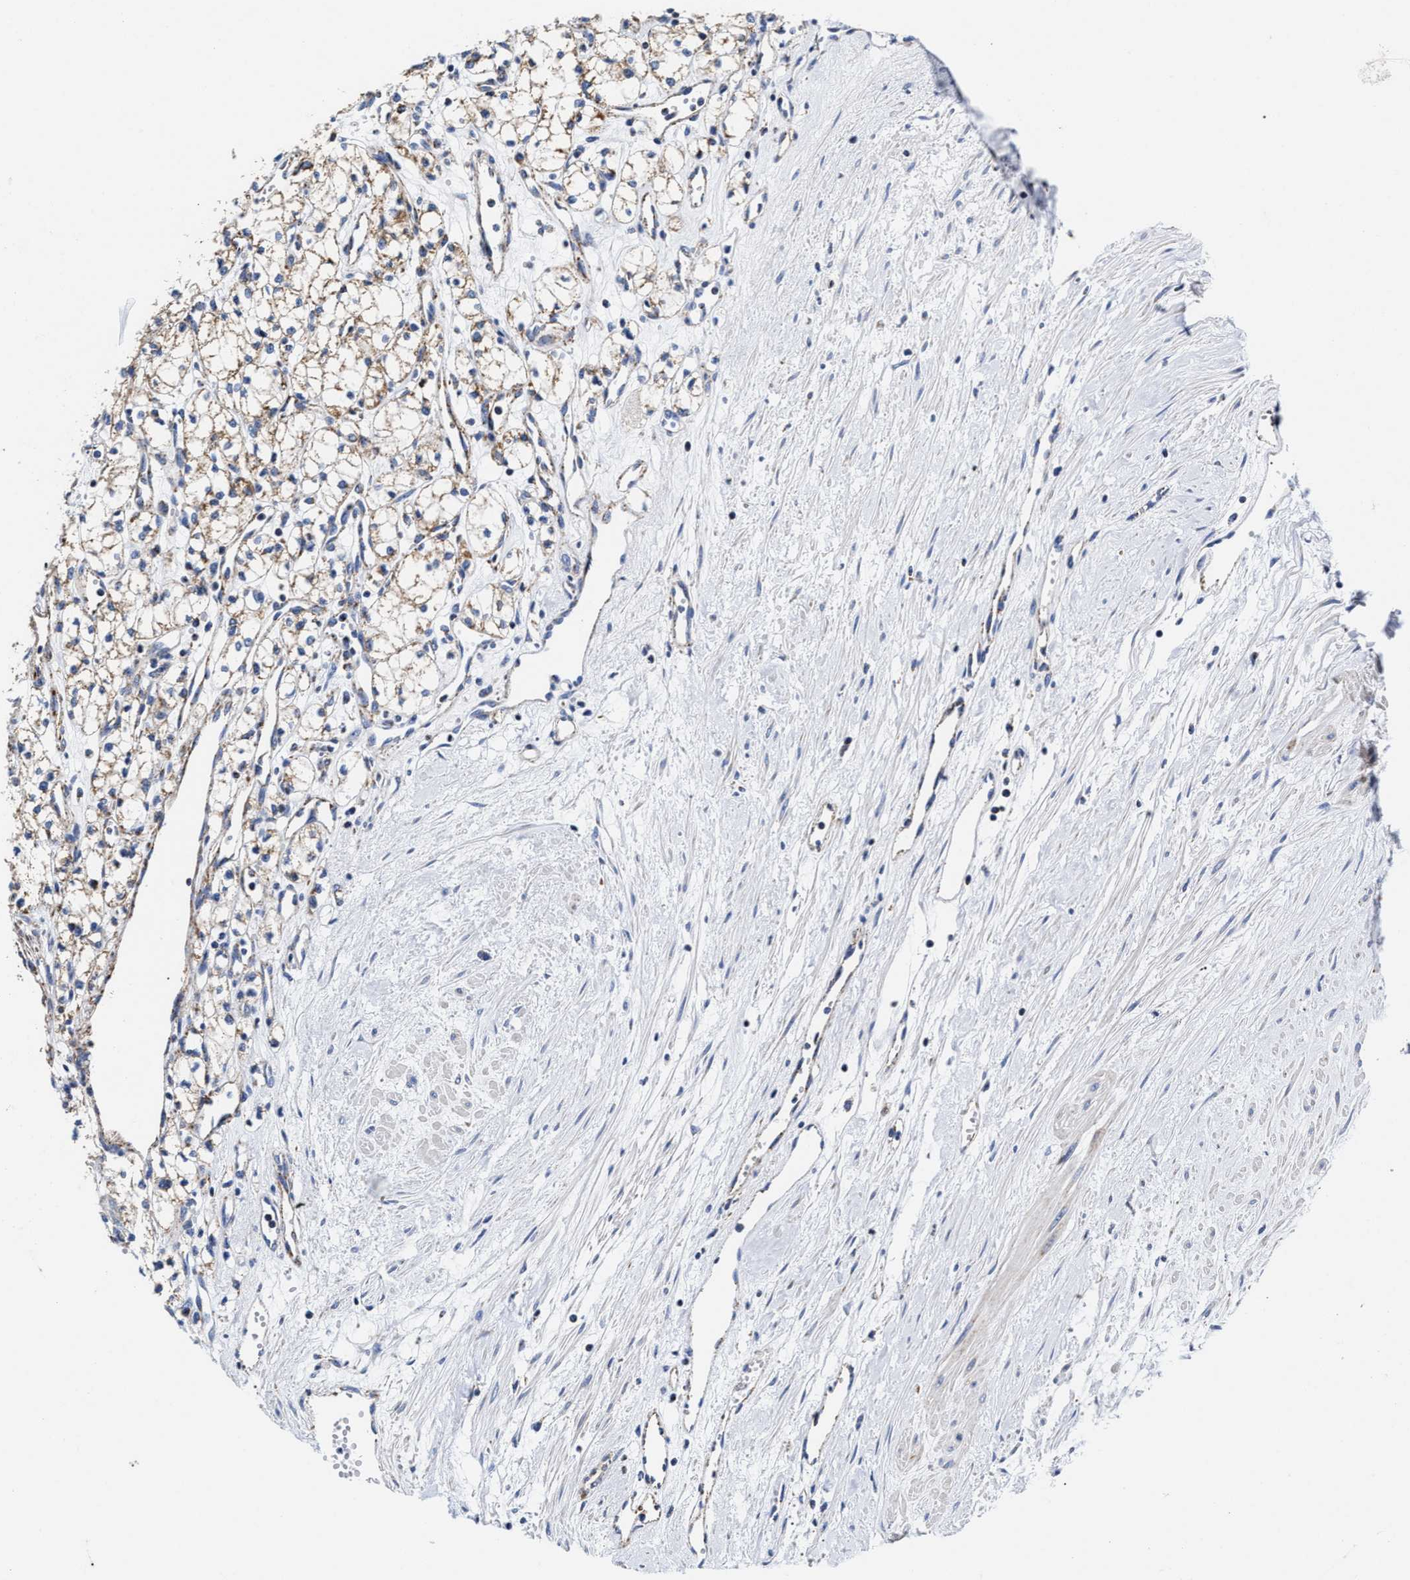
{"staining": {"intensity": "weak", "quantity": "25%-75%", "location": "cytoplasmic/membranous"}, "tissue": "renal cancer", "cell_type": "Tumor cells", "image_type": "cancer", "snomed": [{"axis": "morphology", "description": "Adenocarcinoma, NOS"}, {"axis": "topography", "description": "Kidney"}], "caption": "Protein analysis of renal adenocarcinoma tissue exhibits weak cytoplasmic/membranous expression in about 25%-75% of tumor cells. Nuclei are stained in blue.", "gene": "HINT2", "patient": {"sex": "male", "age": 59}}